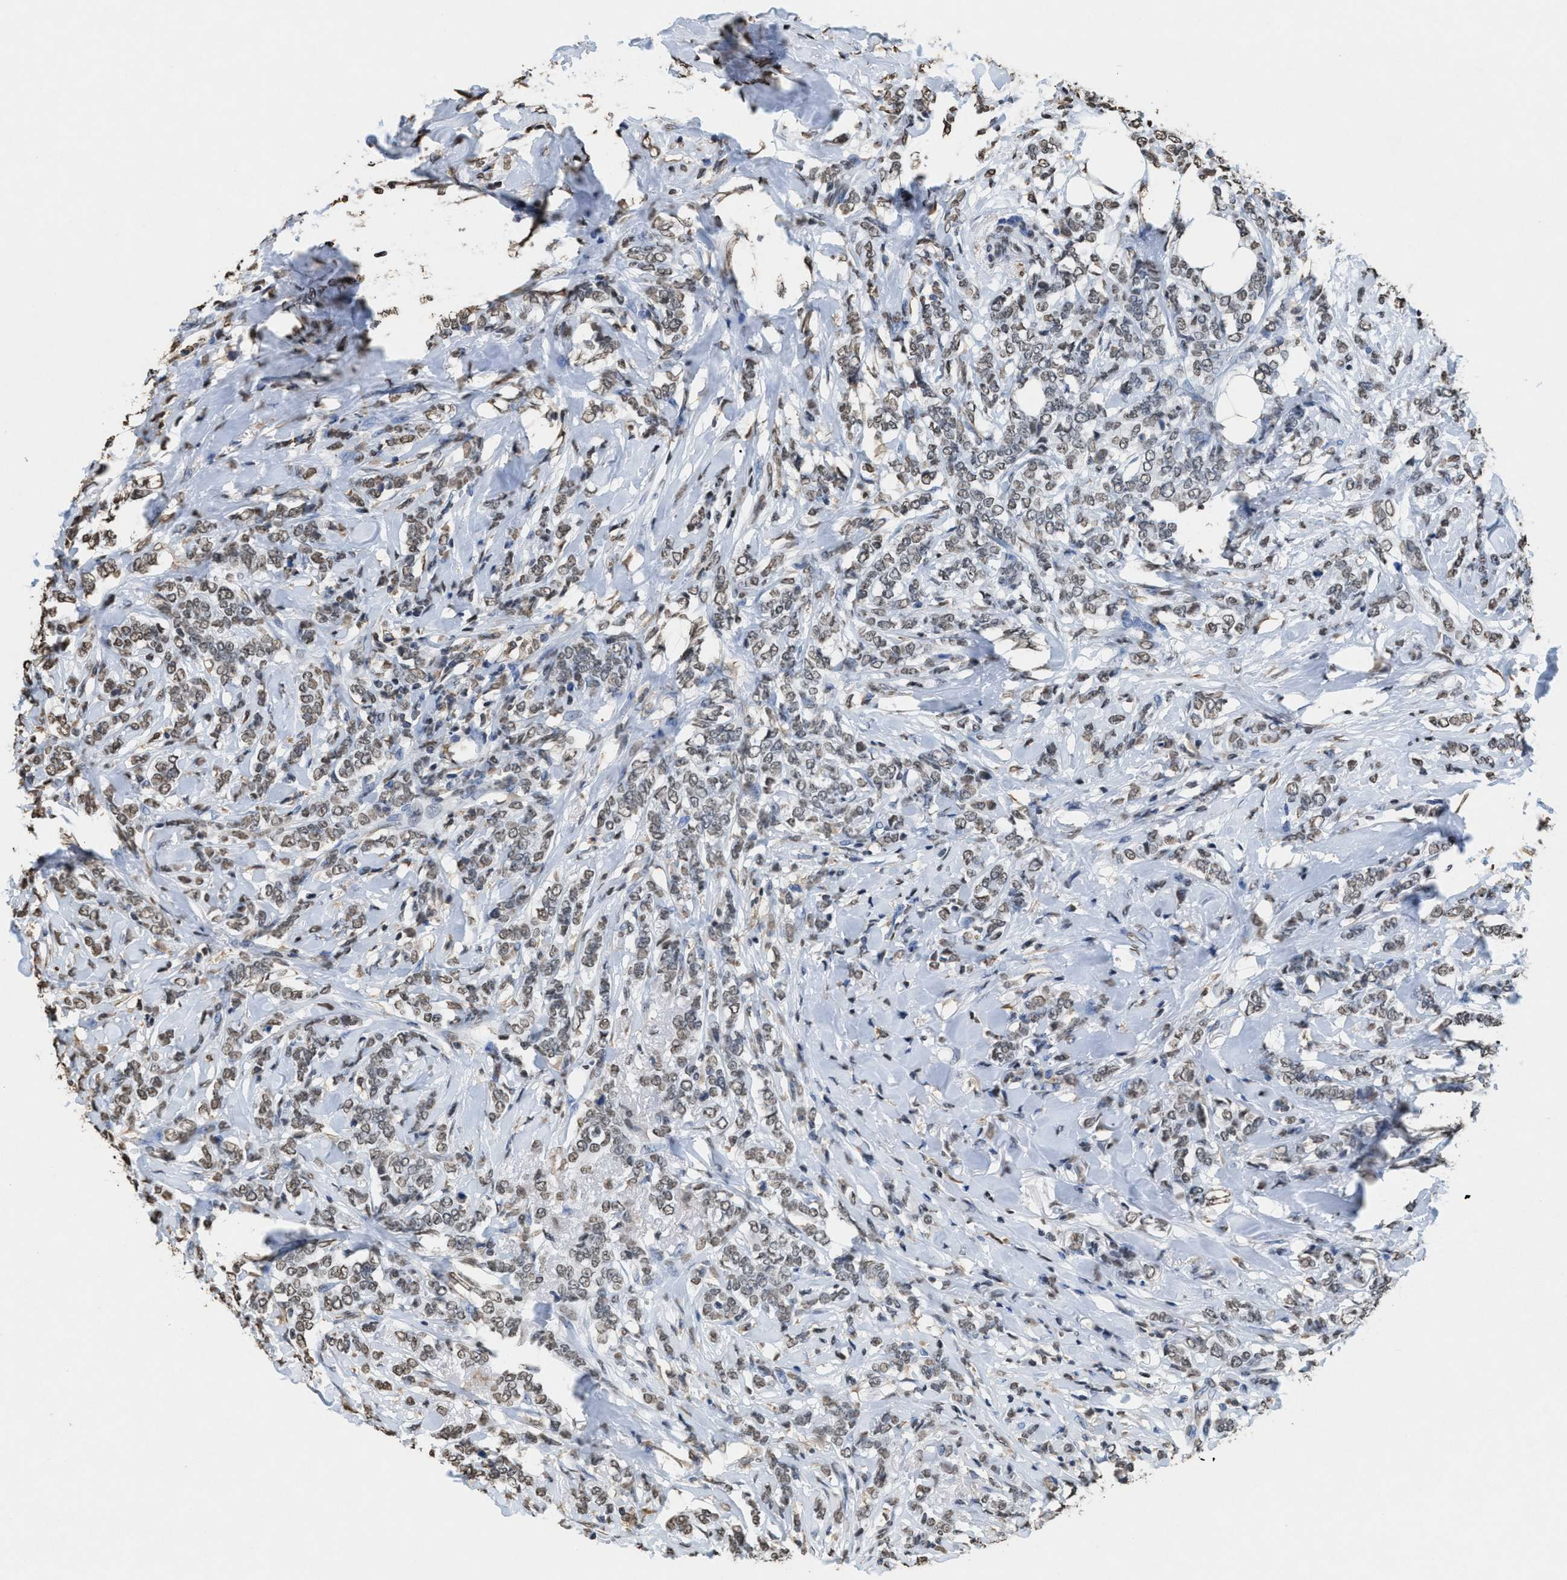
{"staining": {"intensity": "weak", "quantity": "25%-75%", "location": "nuclear"}, "tissue": "breast cancer", "cell_type": "Tumor cells", "image_type": "cancer", "snomed": [{"axis": "morphology", "description": "Lobular carcinoma"}, {"axis": "topography", "description": "Skin"}, {"axis": "topography", "description": "Breast"}], "caption": "Weak nuclear protein positivity is present in approximately 25%-75% of tumor cells in lobular carcinoma (breast).", "gene": "NUP88", "patient": {"sex": "female", "age": 46}}